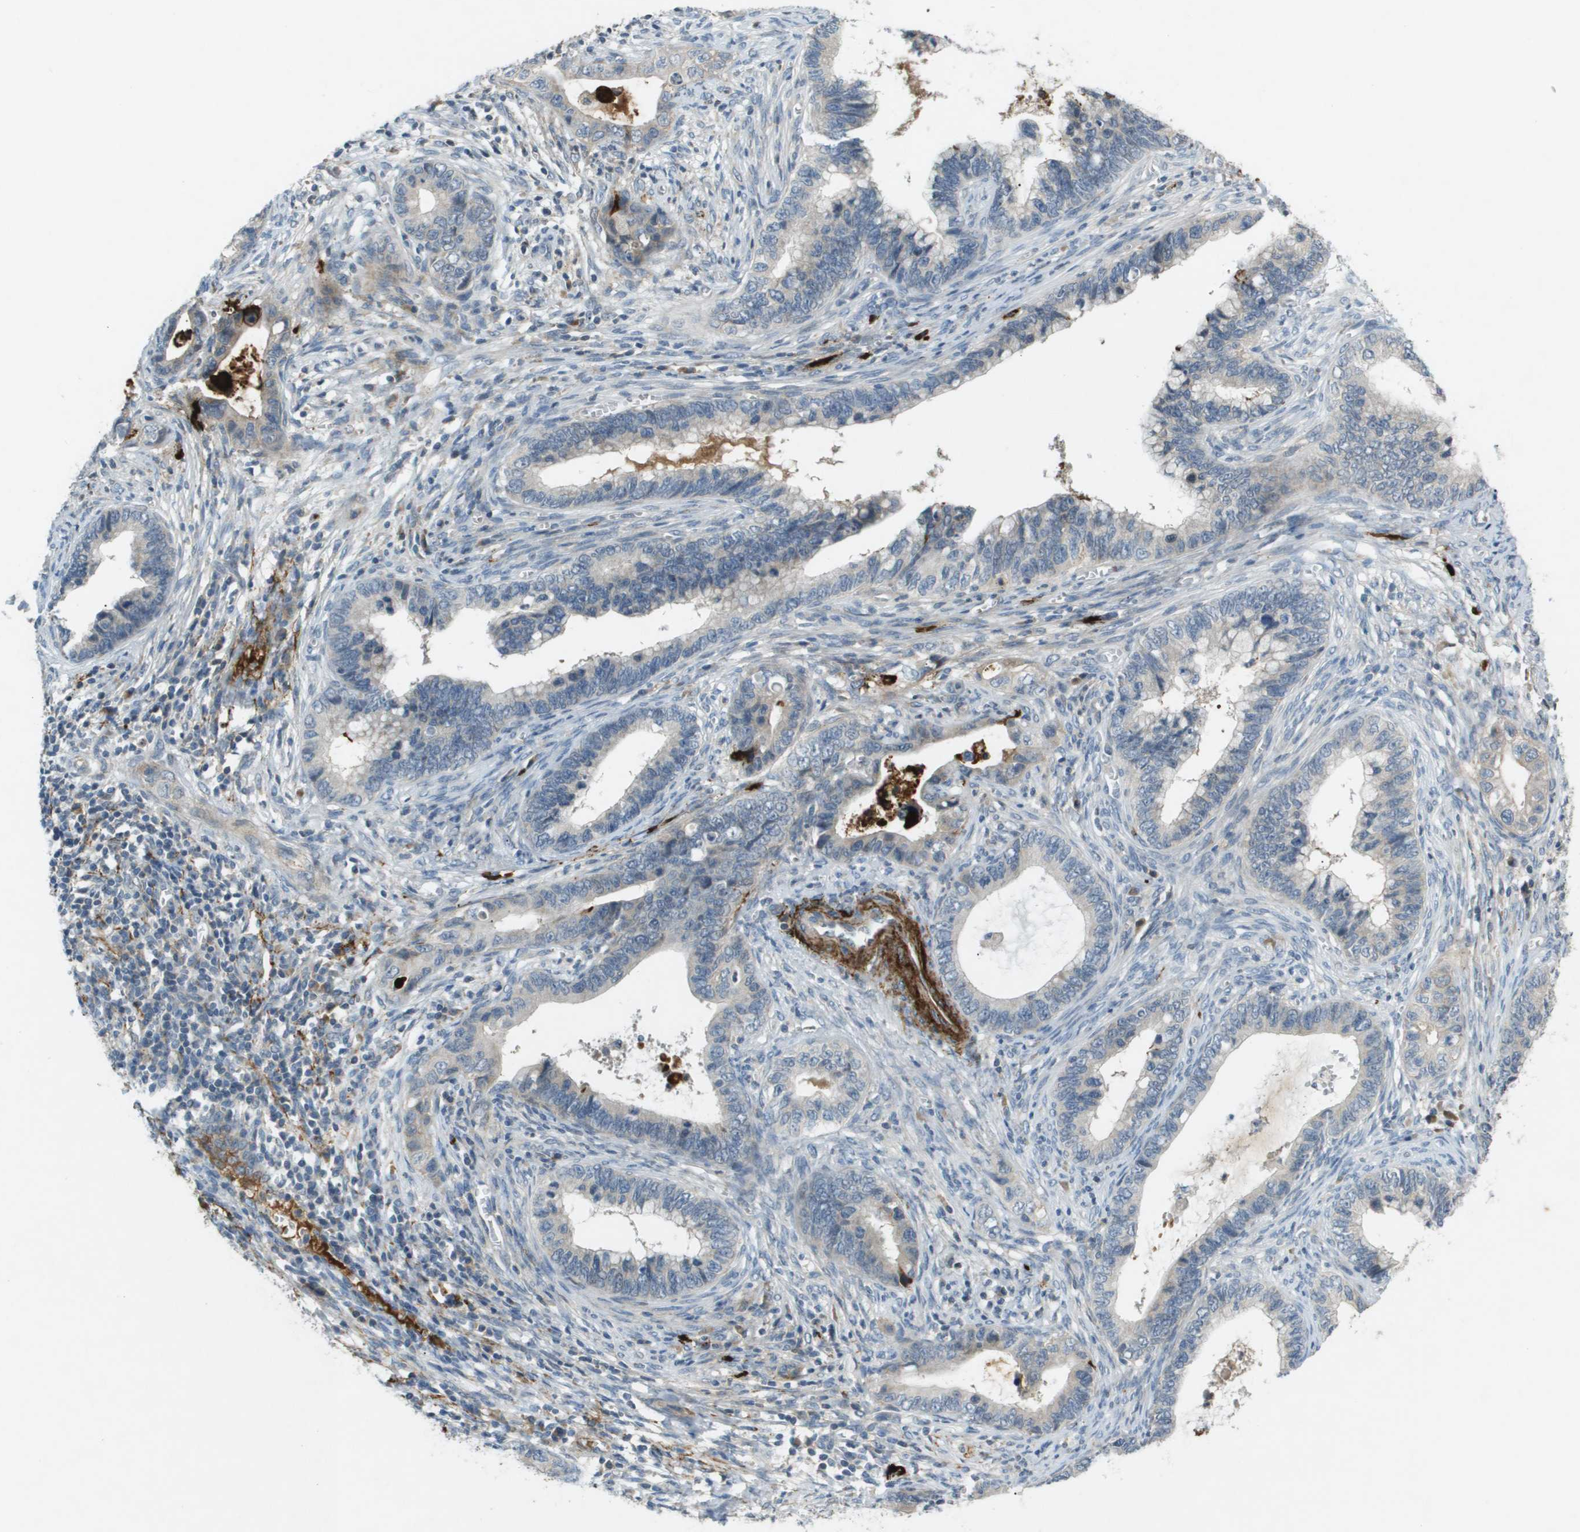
{"staining": {"intensity": "negative", "quantity": "none", "location": "none"}, "tissue": "cervical cancer", "cell_type": "Tumor cells", "image_type": "cancer", "snomed": [{"axis": "morphology", "description": "Adenocarcinoma, NOS"}, {"axis": "topography", "description": "Cervix"}], "caption": "The photomicrograph shows no significant positivity in tumor cells of cervical cancer (adenocarcinoma).", "gene": "VTN", "patient": {"sex": "female", "age": 44}}